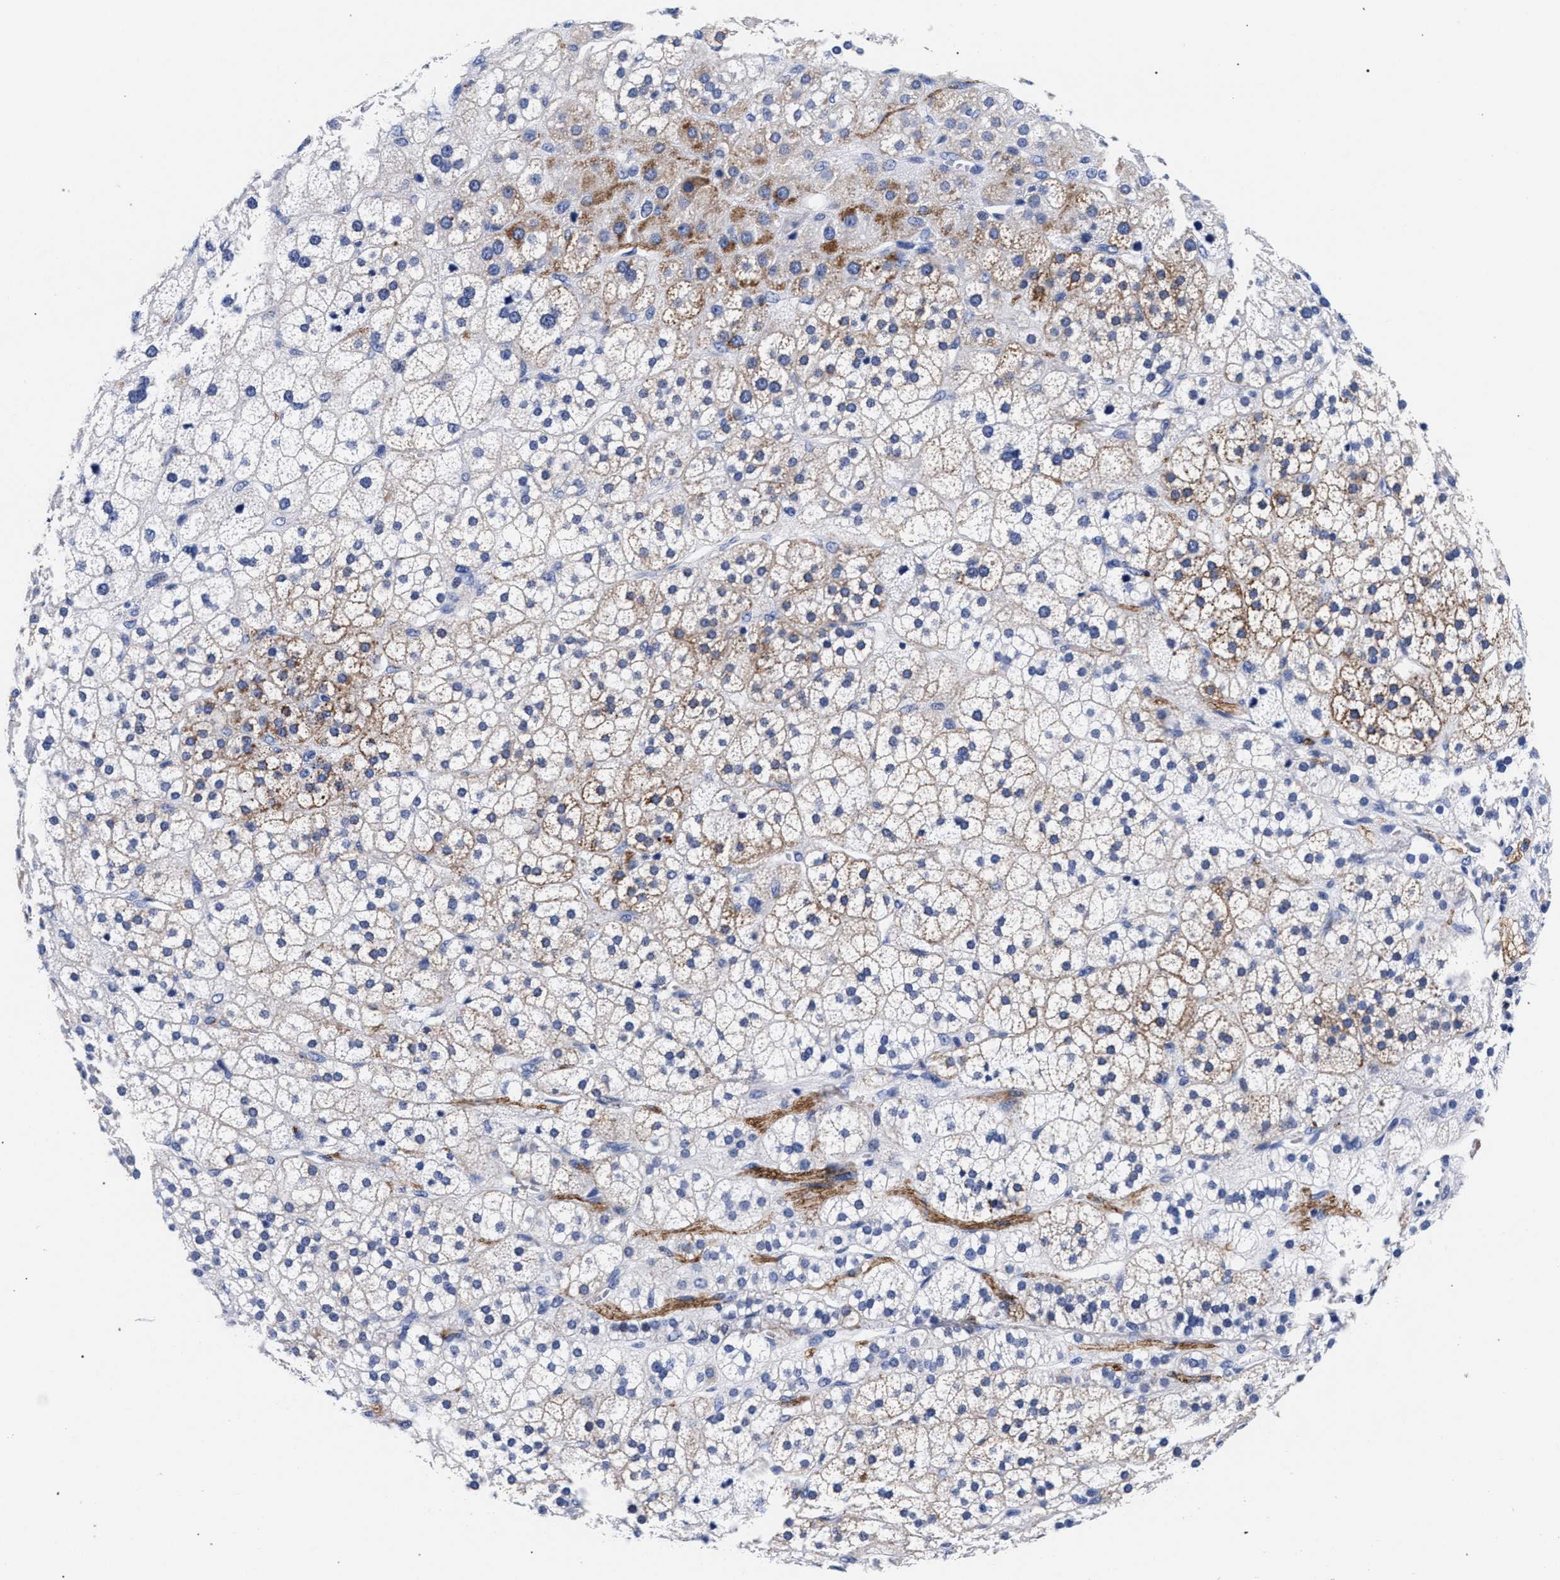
{"staining": {"intensity": "strong", "quantity": "25%-75%", "location": "cytoplasmic/membranous"}, "tissue": "adrenal gland", "cell_type": "Glandular cells", "image_type": "normal", "snomed": [{"axis": "morphology", "description": "Normal tissue, NOS"}, {"axis": "topography", "description": "Adrenal gland"}], "caption": "Immunohistochemistry staining of normal adrenal gland, which shows high levels of strong cytoplasmic/membranous staining in about 25%-75% of glandular cells indicating strong cytoplasmic/membranous protein staining. The staining was performed using DAB (brown) for protein detection and nuclei were counterstained in hematoxylin (blue).", "gene": "RAB3B", "patient": {"sex": "male", "age": 56}}